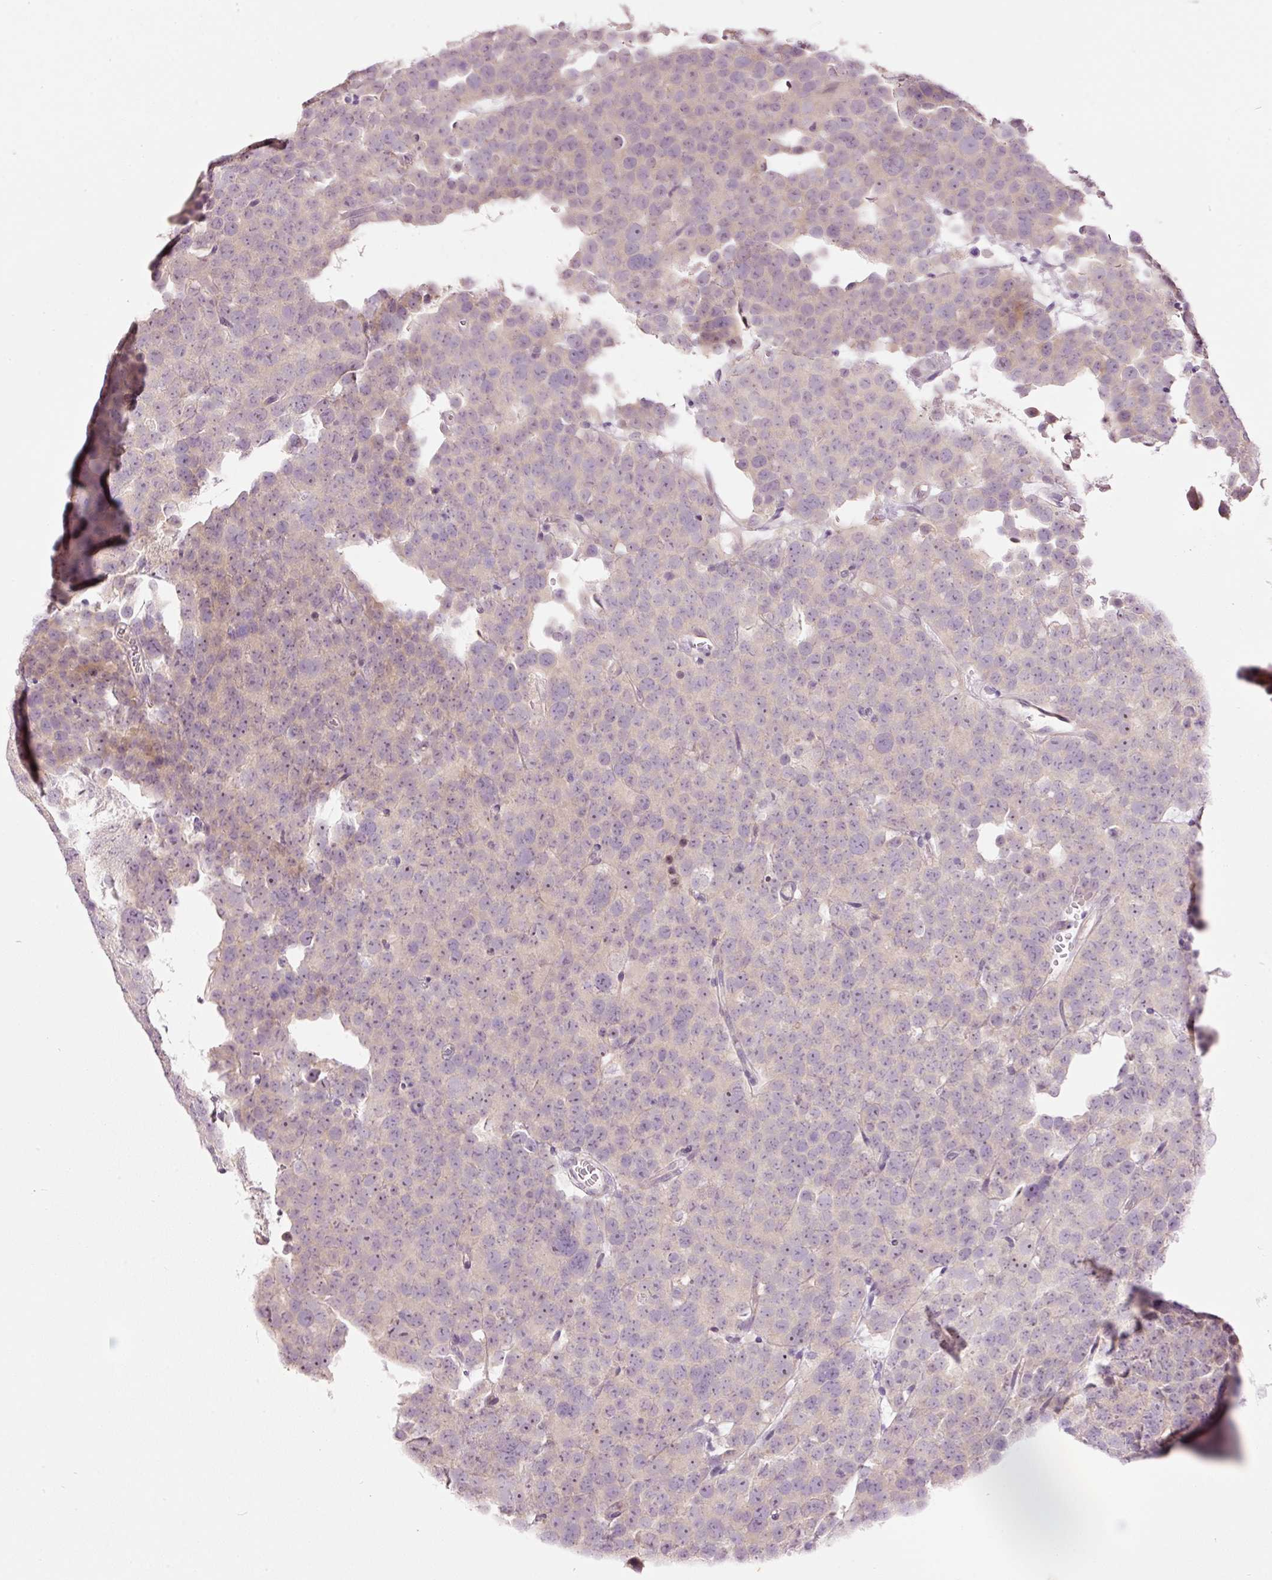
{"staining": {"intensity": "negative", "quantity": "none", "location": "none"}, "tissue": "testis cancer", "cell_type": "Tumor cells", "image_type": "cancer", "snomed": [{"axis": "morphology", "description": "Seminoma, NOS"}, {"axis": "topography", "description": "Testis"}], "caption": "Immunohistochemical staining of seminoma (testis) displays no significant expression in tumor cells.", "gene": "RSPO2", "patient": {"sex": "male", "age": 71}}